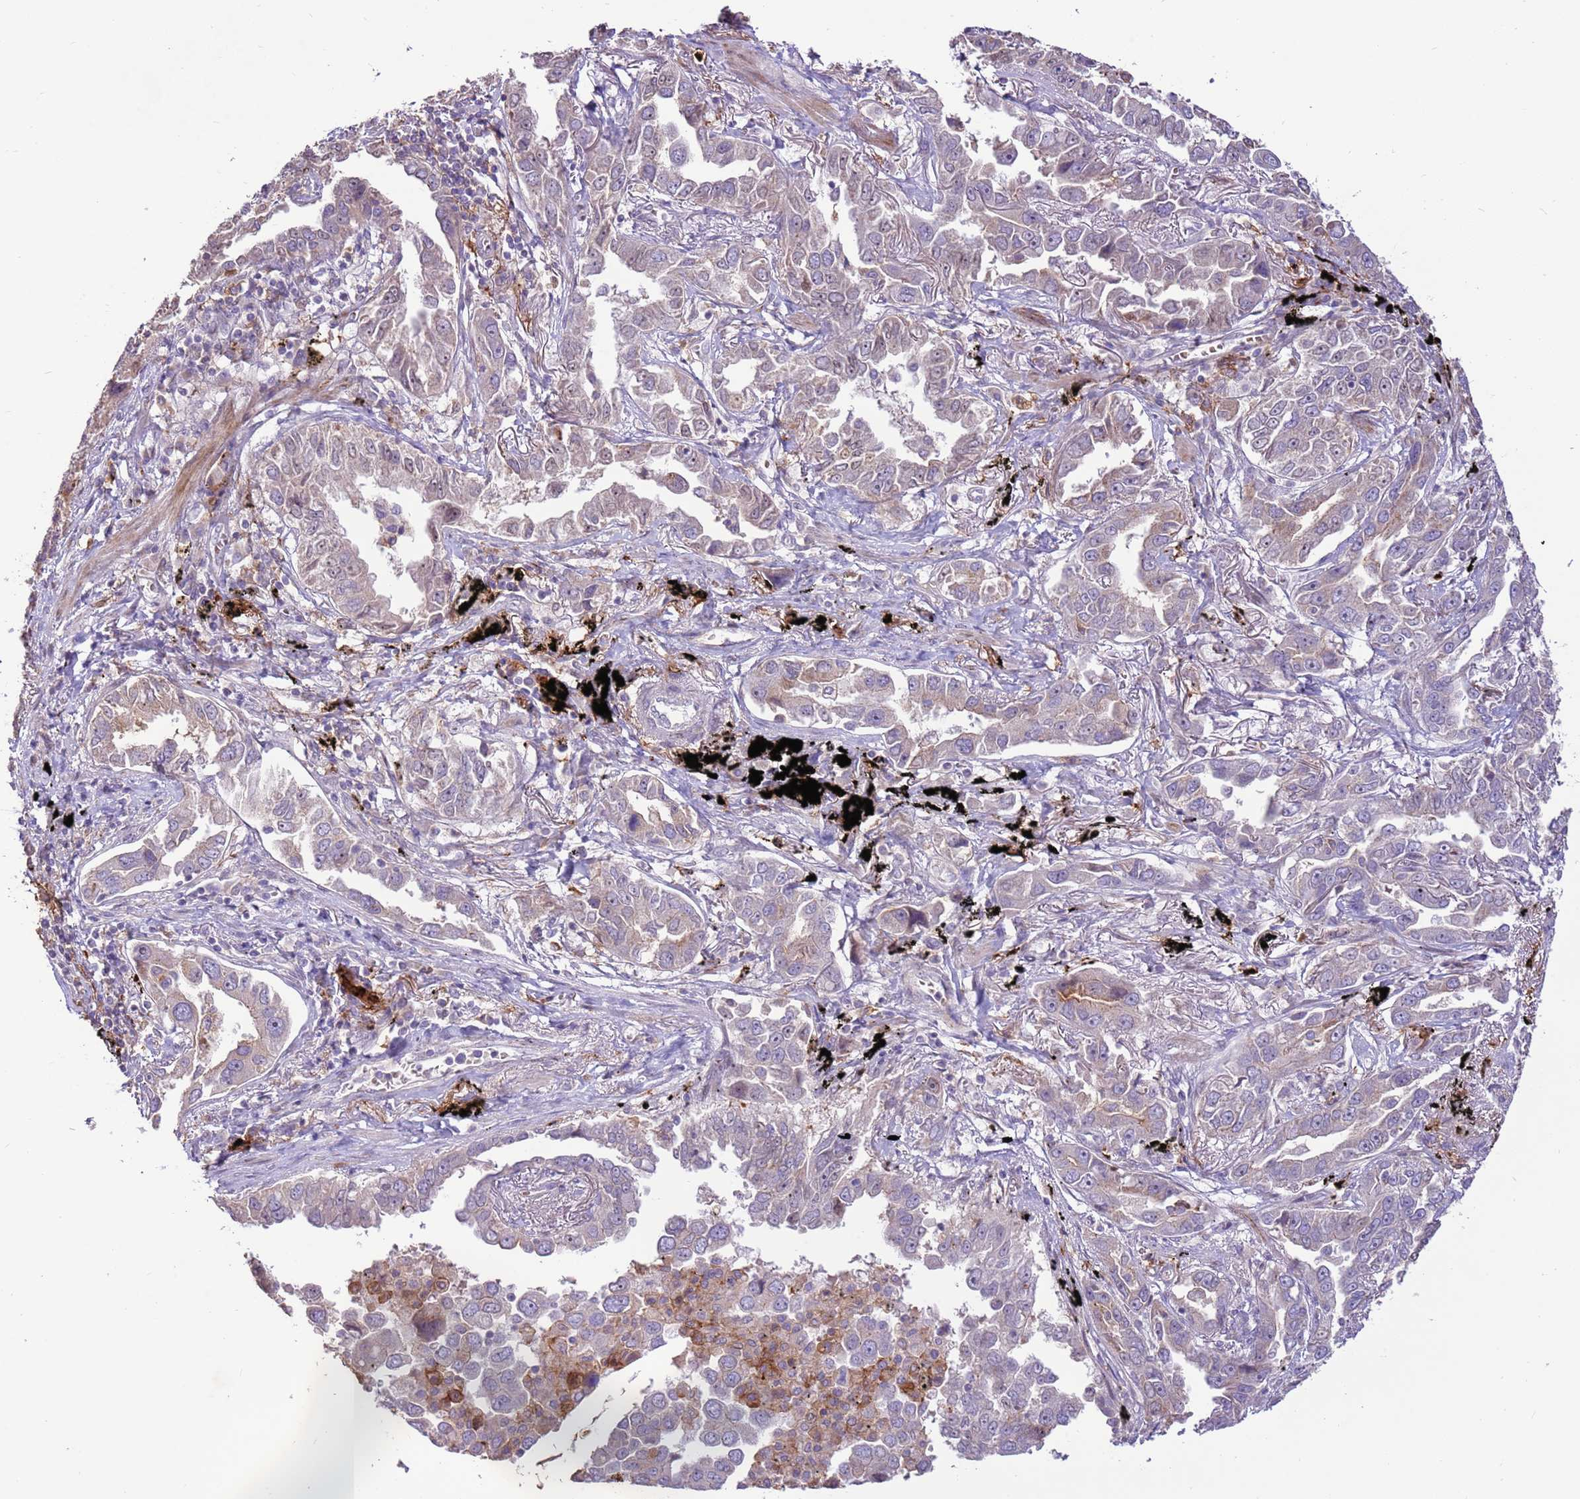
{"staining": {"intensity": "weak", "quantity": "<25%", "location": "cytoplasmic/membranous"}, "tissue": "lung cancer", "cell_type": "Tumor cells", "image_type": "cancer", "snomed": [{"axis": "morphology", "description": "Adenocarcinoma, NOS"}, {"axis": "topography", "description": "Lung"}], "caption": "This is an immunohistochemistry micrograph of human lung cancer (adenocarcinoma). There is no expression in tumor cells.", "gene": "LGI4", "patient": {"sex": "male", "age": 67}}